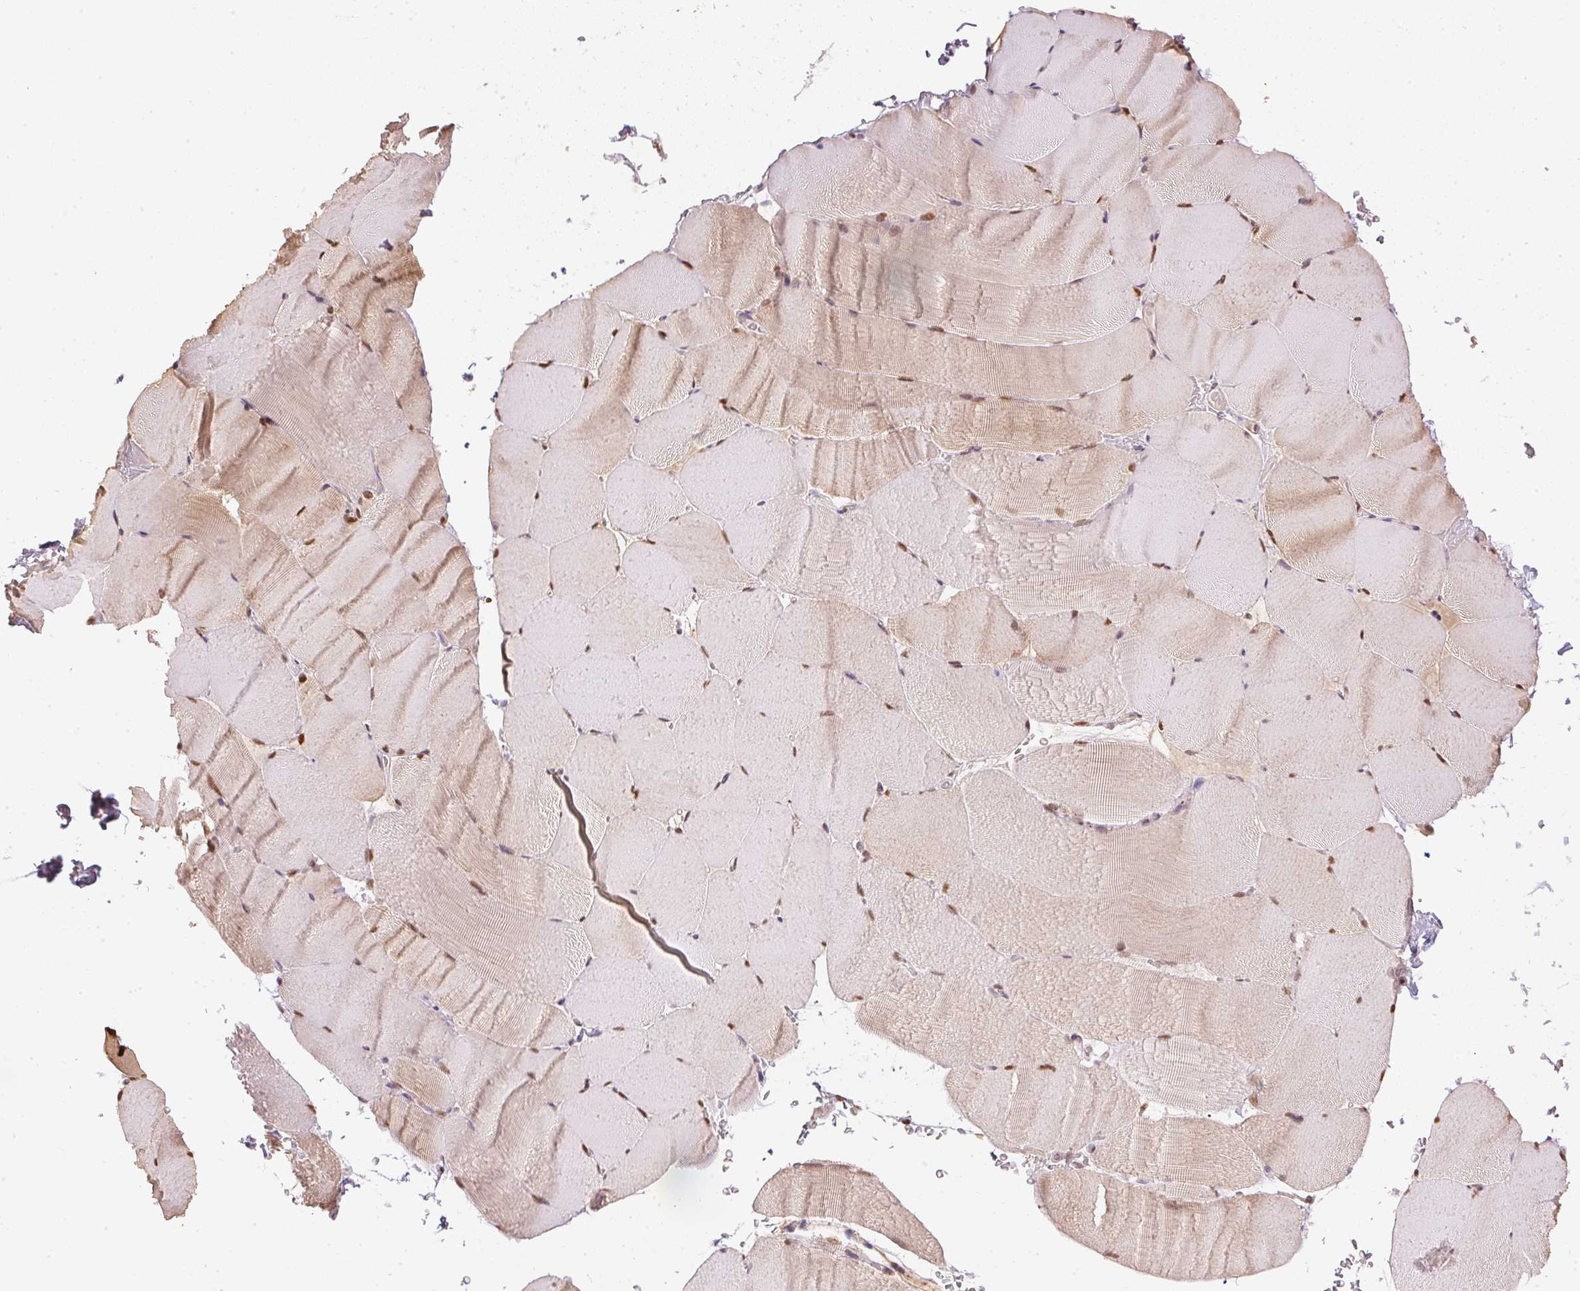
{"staining": {"intensity": "weak", "quantity": "25%-75%", "location": "cytoplasmic/membranous,nuclear"}, "tissue": "skeletal muscle", "cell_type": "Myocytes", "image_type": "normal", "snomed": [{"axis": "morphology", "description": "Normal tissue, NOS"}, {"axis": "topography", "description": "Skeletal muscle"}], "caption": "A micrograph of human skeletal muscle stained for a protein demonstrates weak cytoplasmic/membranous,nuclear brown staining in myocytes. The staining is performed using DAB brown chromogen to label protein expression. The nuclei are counter-stained blue using hematoxylin.", "gene": "TPI1", "patient": {"sex": "female", "age": 37}}